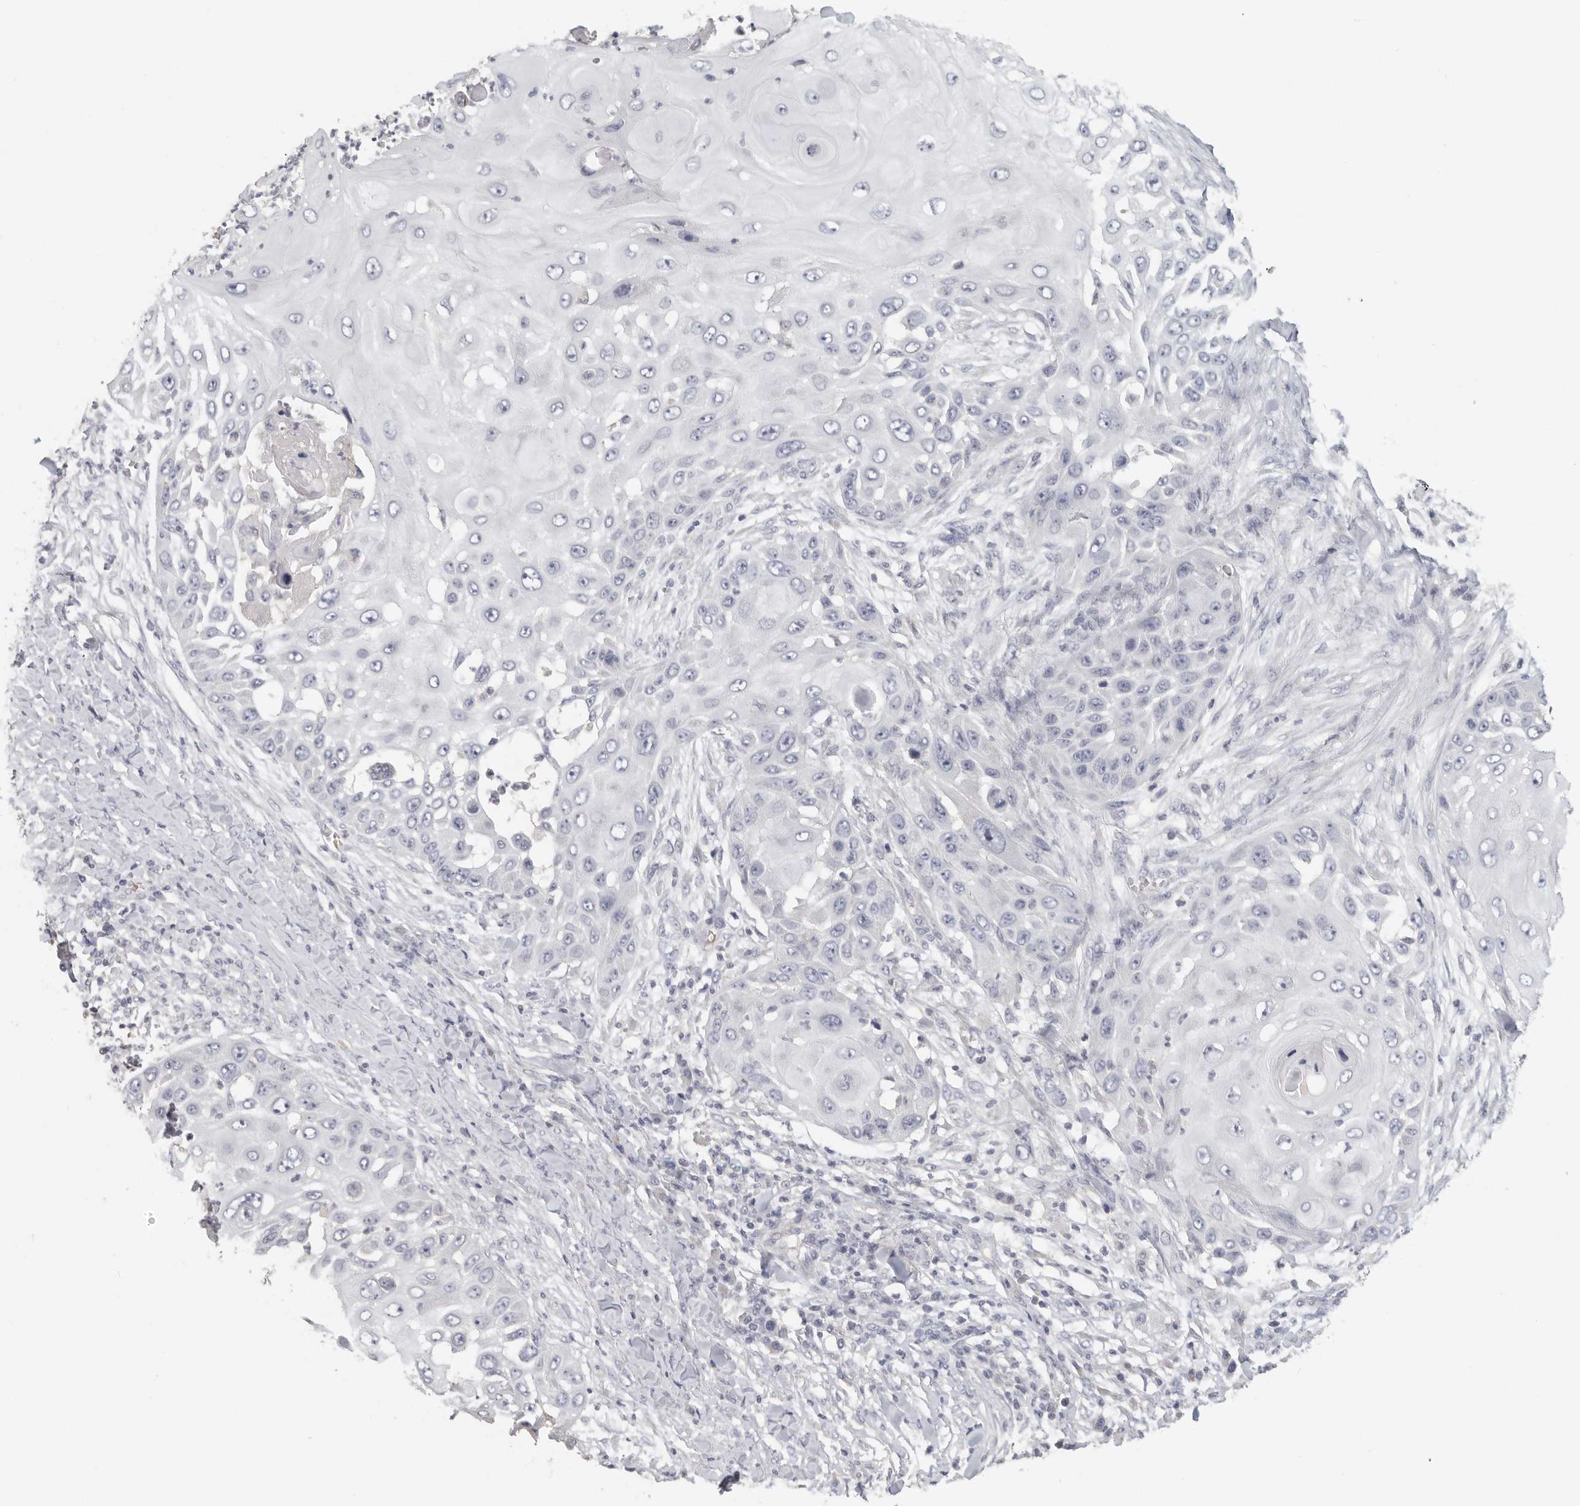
{"staining": {"intensity": "negative", "quantity": "none", "location": "none"}, "tissue": "skin cancer", "cell_type": "Tumor cells", "image_type": "cancer", "snomed": [{"axis": "morphology", "description": "Squamous cell carcinoma, NOS"}, {"axis": "topography", "description": "Skin"}], "caption": "DAB immunohistochemical staining of skin cancer (squamous cell carcinoma) demonstrates no significant positivity in tumor cells.", "gene": "DNAJC11", "patient": {"sex": "female", "age": 44}}